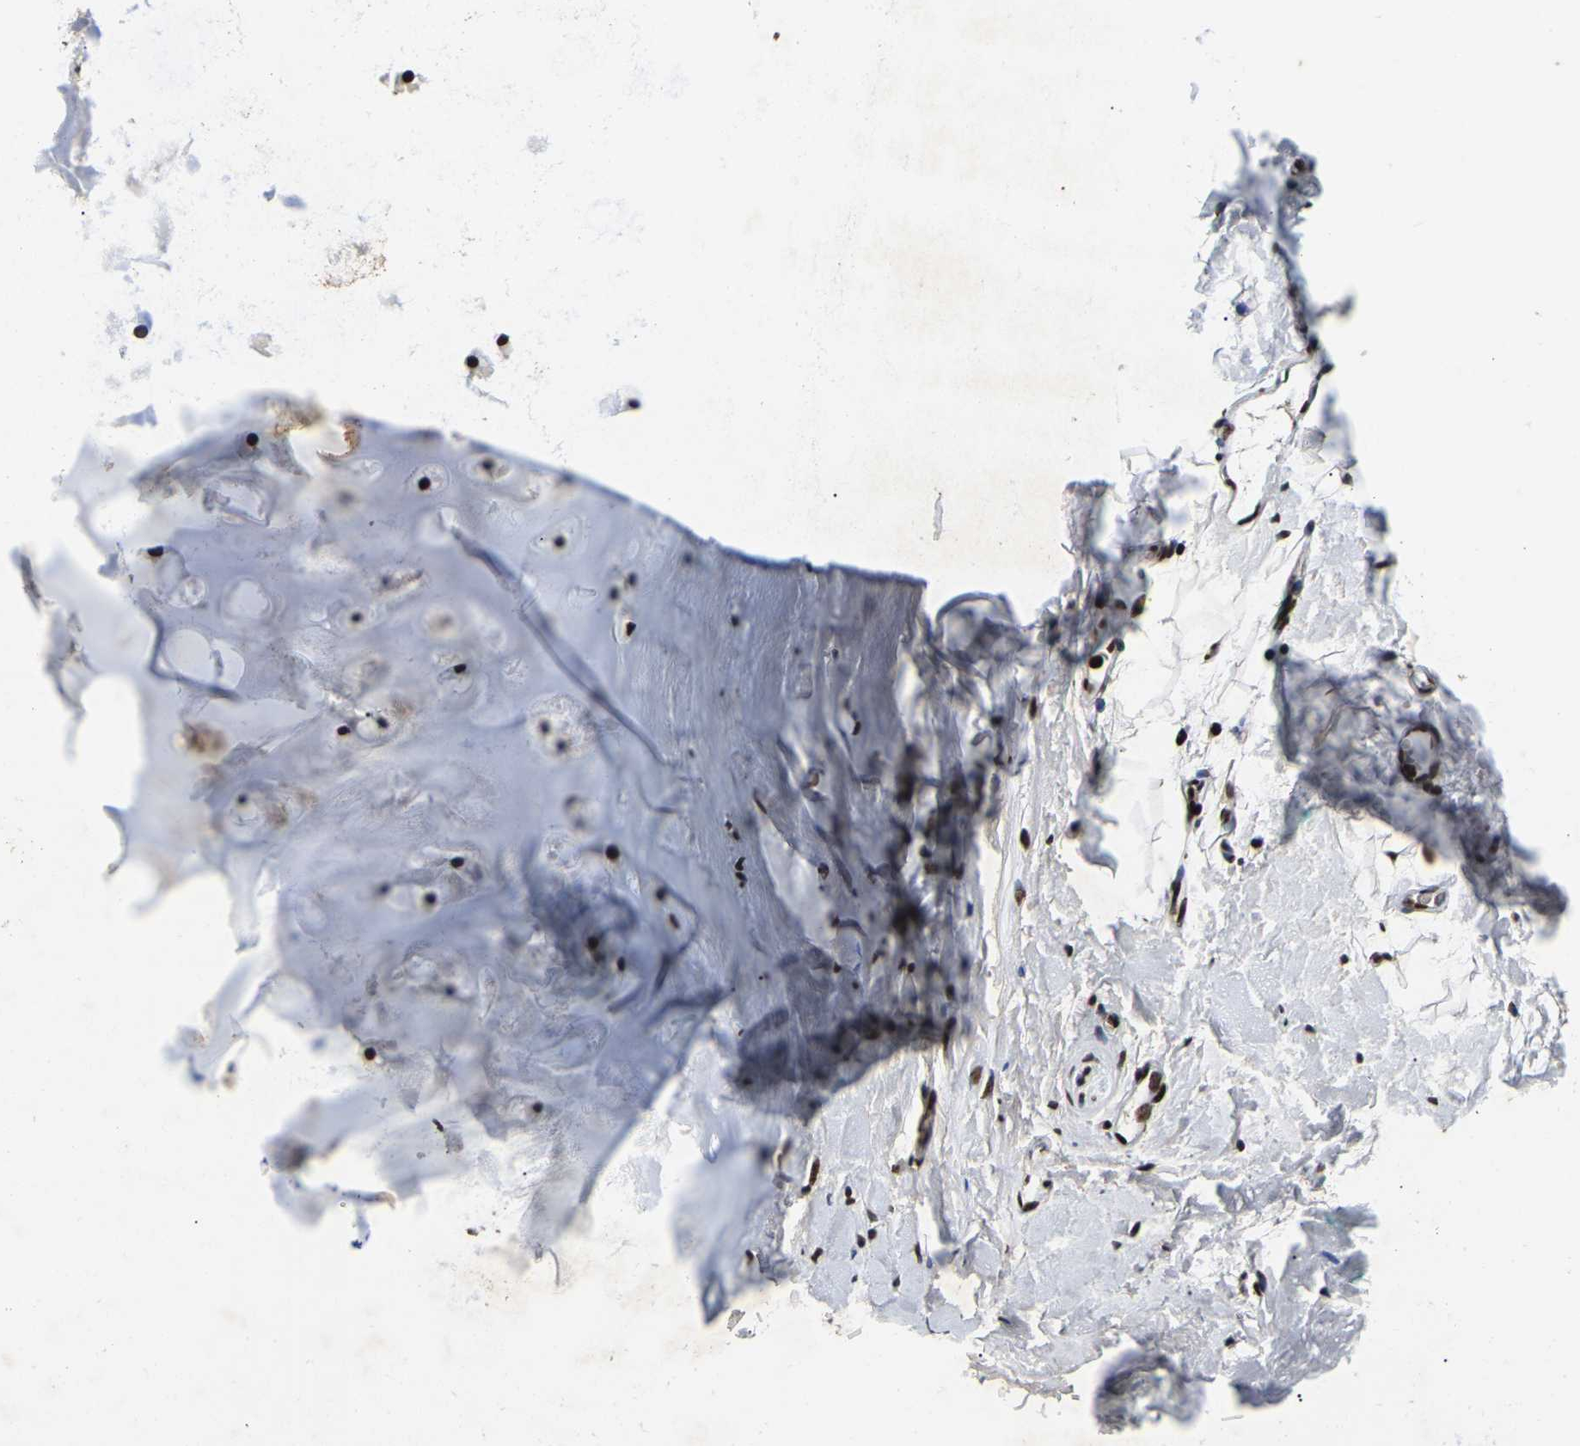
{"staining": {"intensity": "moderate", "quantity": ">75%", "location": "cytoplasmic/membranous,nuclear"}, "tissue": "adipose tissue", "cell_type": "Adipocytes", "image_type": "normal", "snomed": [{"axis": "morphology", "description": "Normal tissue, NOS"}, {"axis": "topography", "description": "Cartilage tissue"}, {"axis": "topography", "description": "Bronchus"}], "caption": "Protein expression analysis of unremarkable human adipose tissue reveals moderate cytoplasmic/membranous,nuclear staining in approximately >75% of adipocytes.", "gene": "LRRC61", "patient": {"sex": "female", "age": 53}}